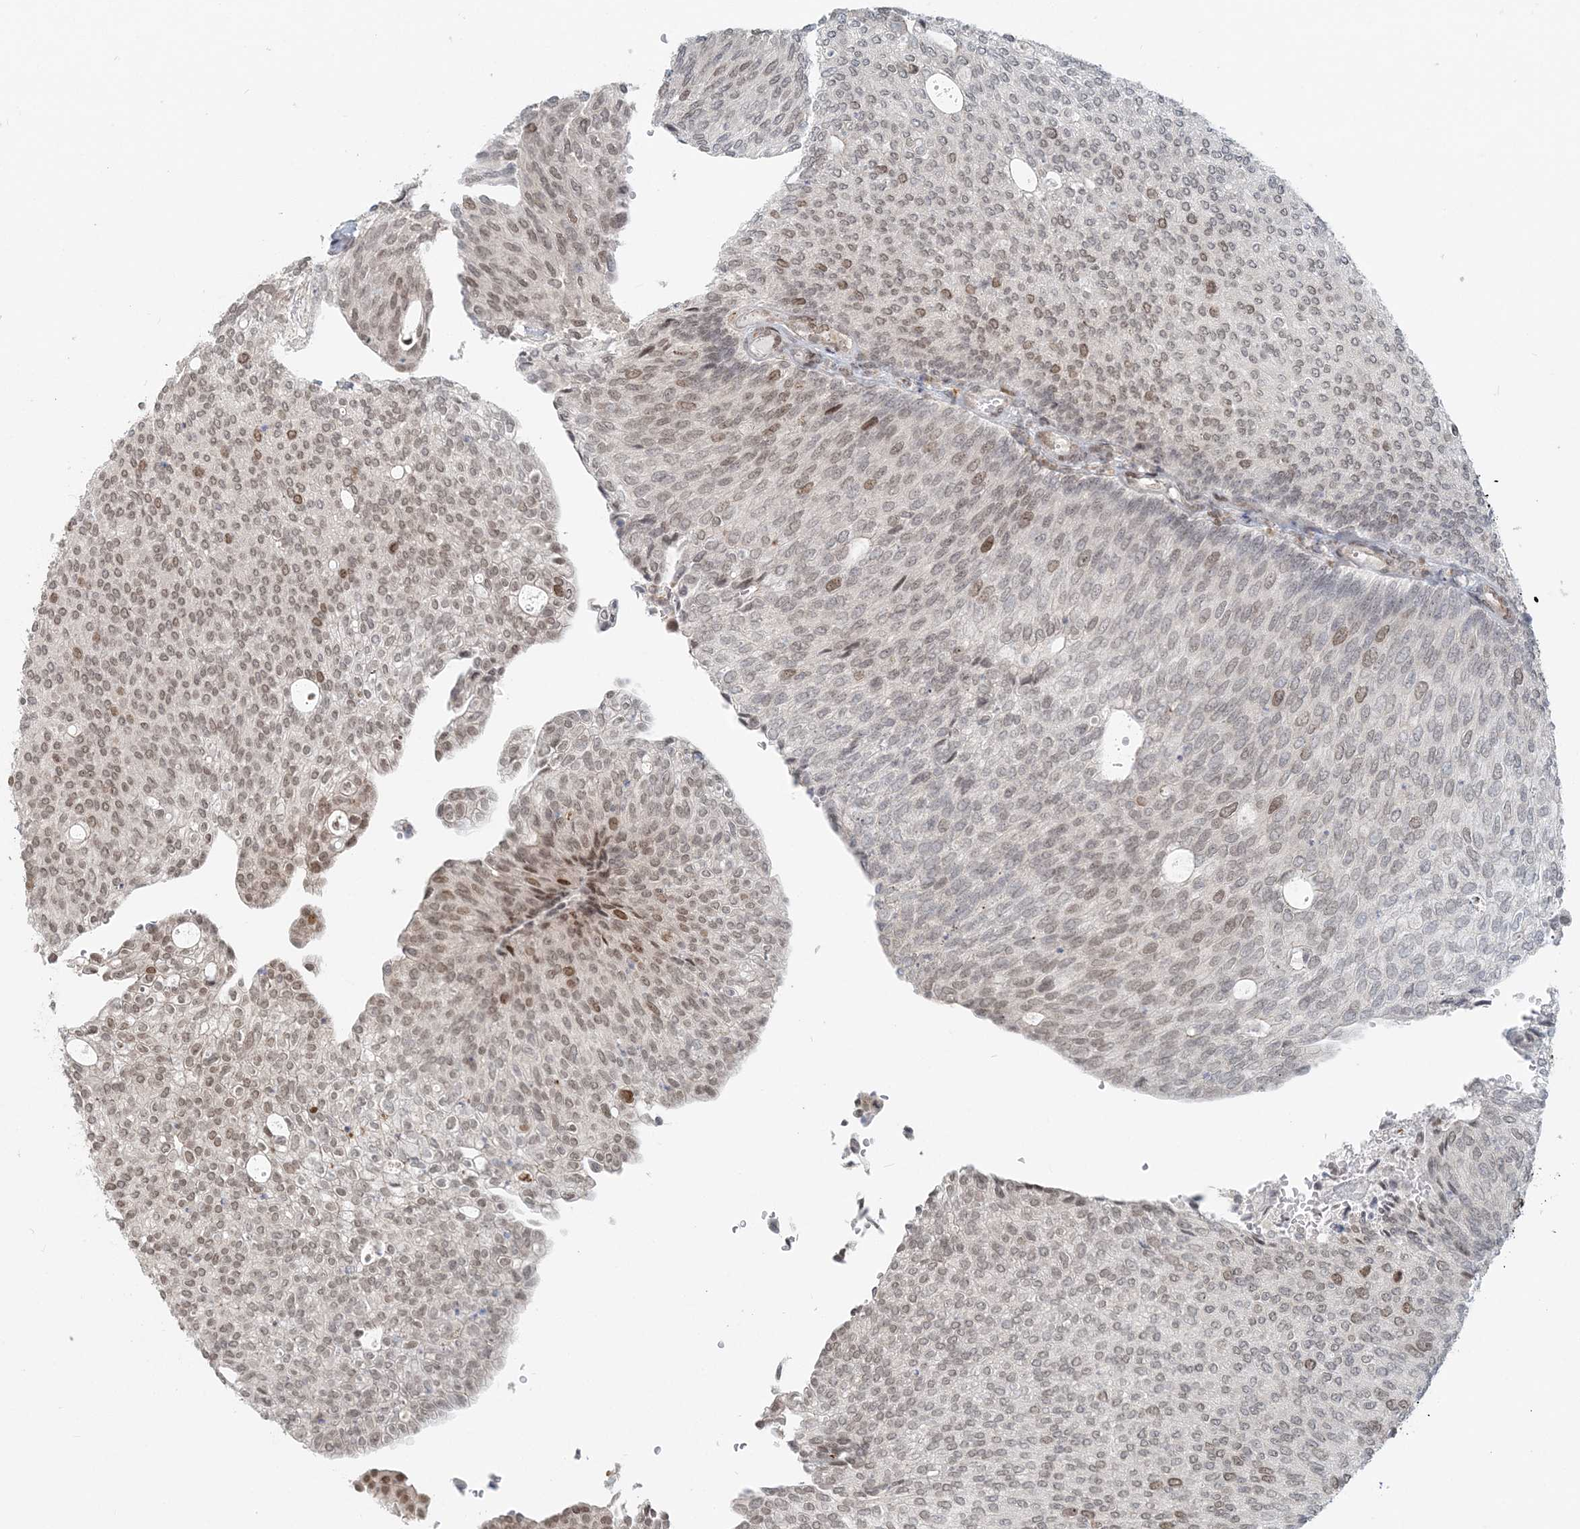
{"staining": {"intensity": "moderate", "quantity": "<25%", "location": "nuclear"}, "tissue": "urothelial cancer", "cell_type": "Tumor cells", "image_type": "cancer", "snomed": [{"axis": "morphology", "description": "Urothelial carcinoma, Low grade"}, {"axis": "topography", "description": "Urinary bladder"}], "caption": "Protein staining demonstrates moderate nuclear positivity in approximately <25% of tumor cells in urothelial cancer.", "gene": "BAZ1B", "patient": {"sex": "female", "age": 79}}